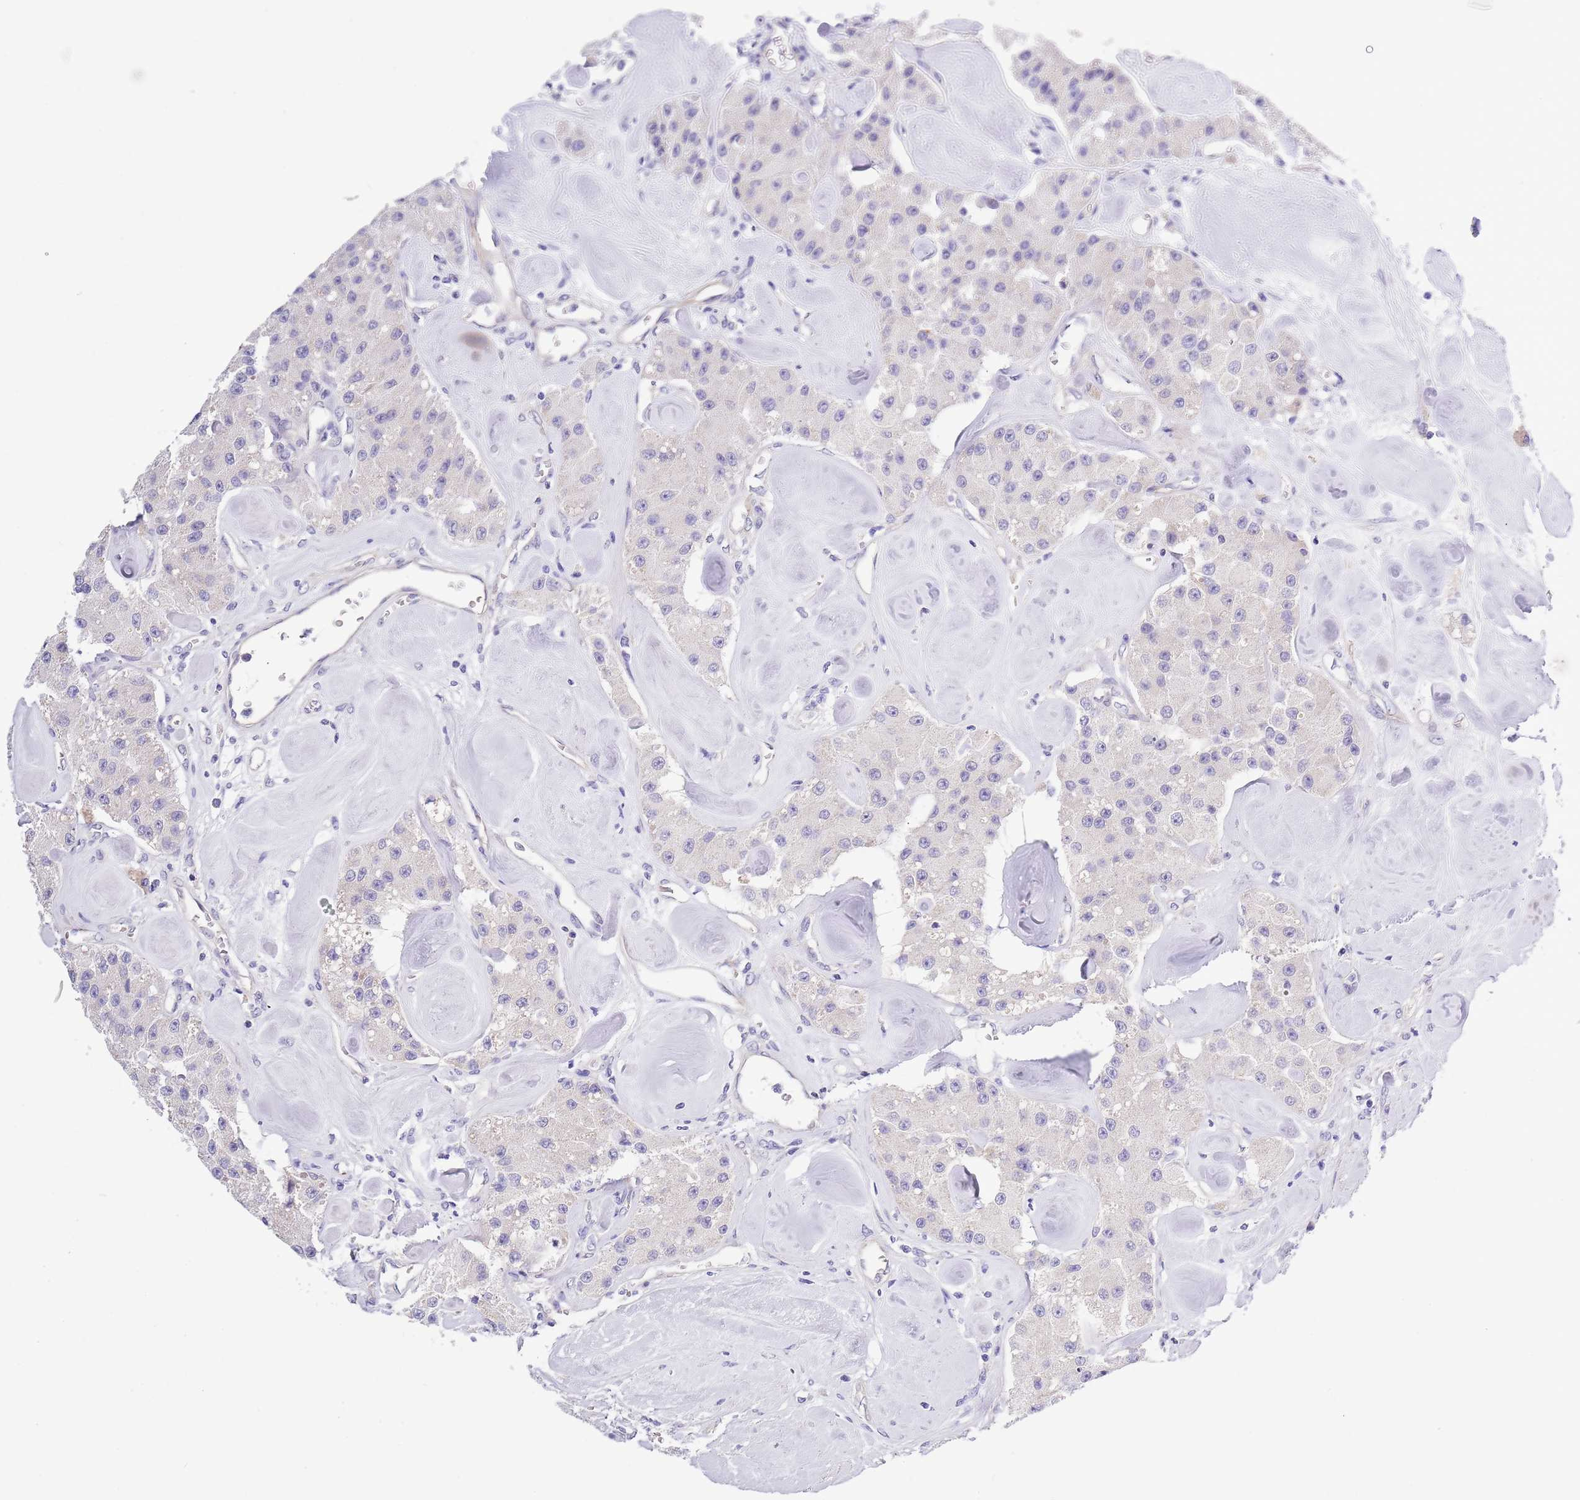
{"staining": {"intensity": "negative", "quantity": "none", "location": "none"}, "tissue": "carcinoid", "cell_type": "Tumor cells", "image_type": "cancer", "snomed": [{"axis": "morphology", "description": "Carcinoid, malignant, NOS"}, {"axis": "topography", "description": "Pancreas"}], "caption": "Tumor cells show no significant expression in malignant carcinoid.", "gene": "NET1", "patient": {"sex": "male", "age": 41}}